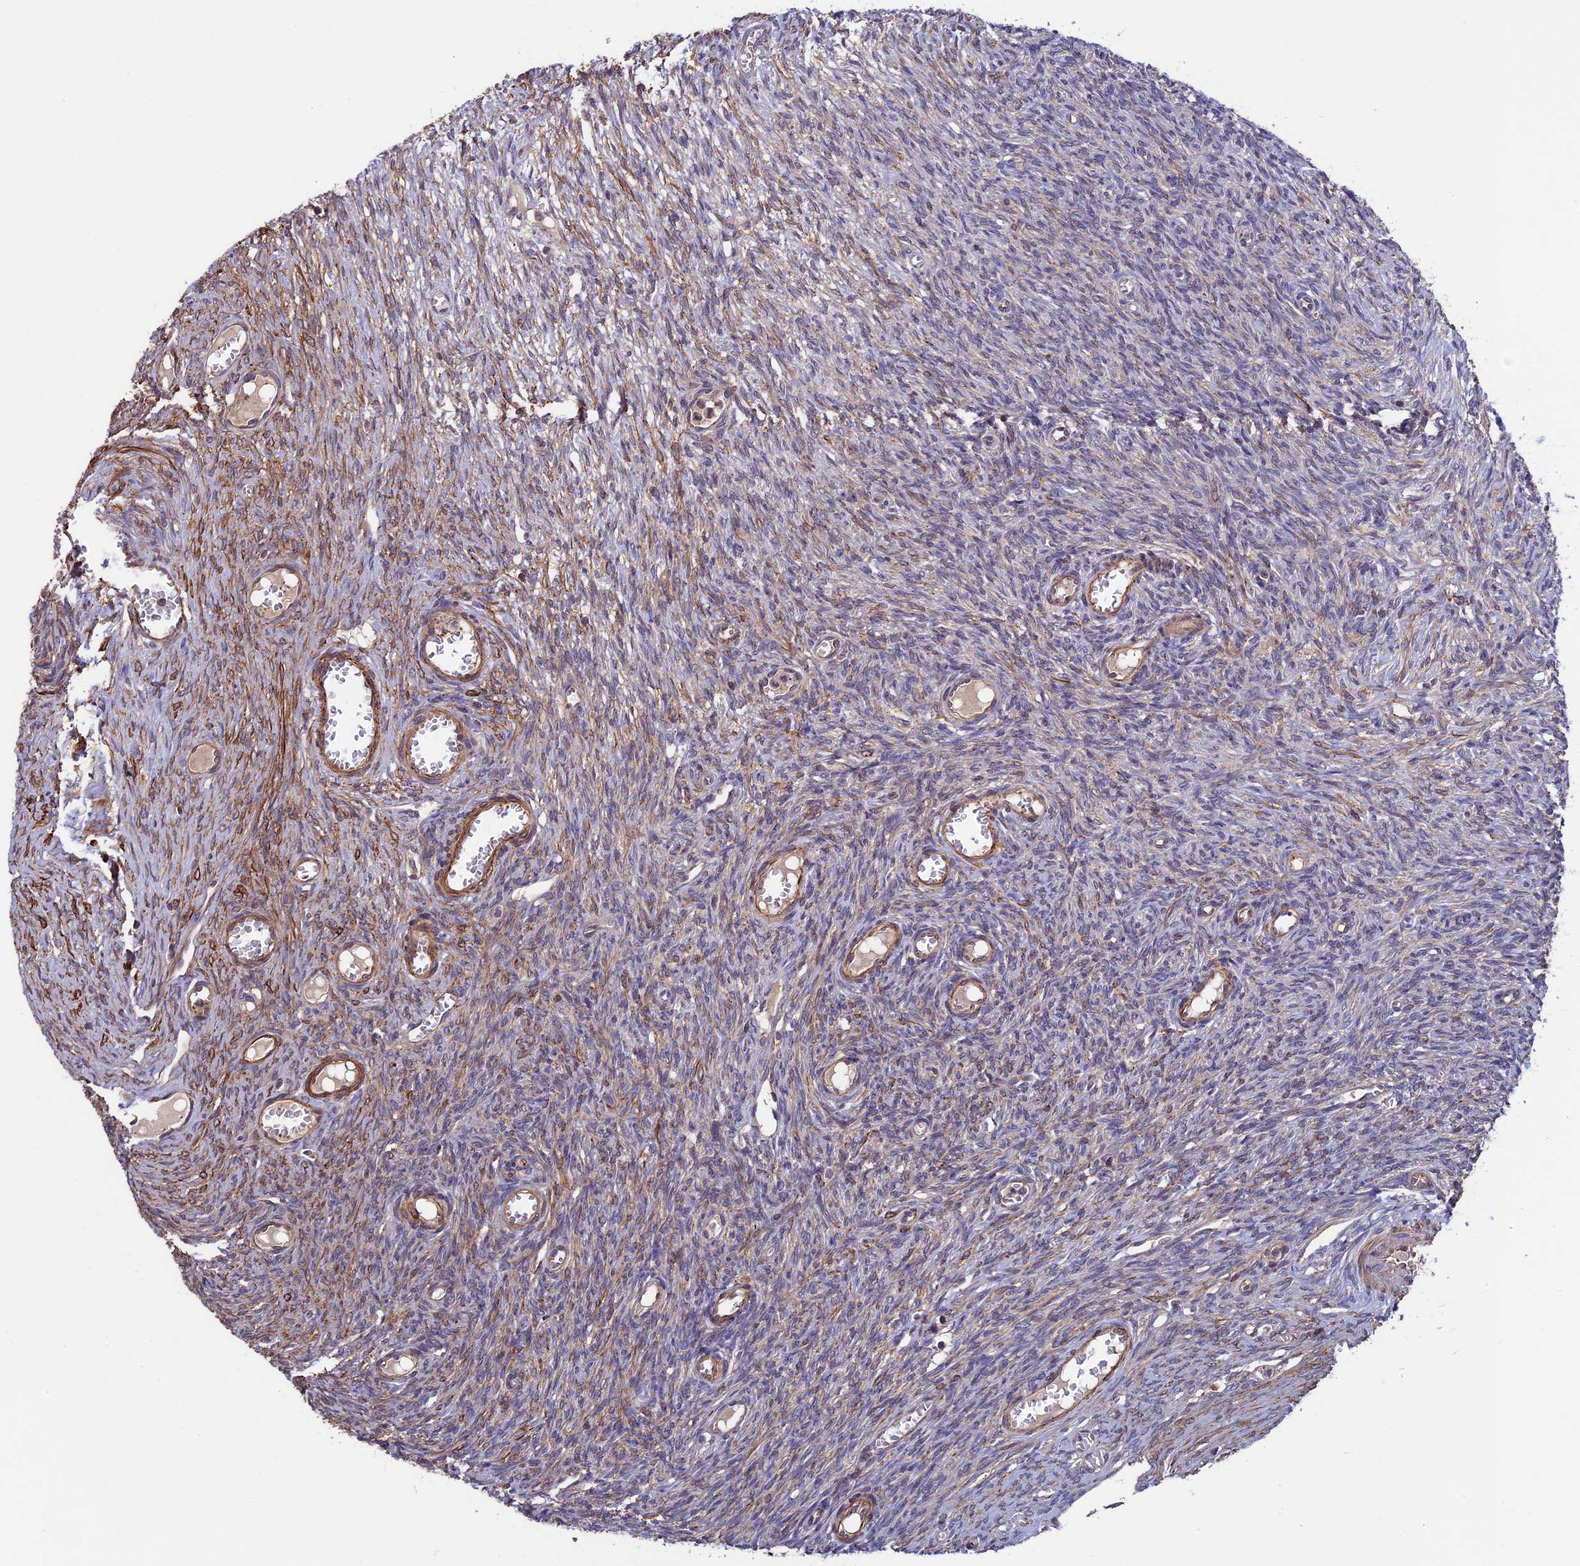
{"staining": {"intensity": "moderate", "quantity": ">75%", "location": "cytoplasmic/membranous"}, "tissue": "ovary", "cell_type": "Follicle cells", "image_type": "normal", "snomed": [{"axis": "morphology", "description": "Normal tissue, NOS"}, {"axis": "topography", "description": "Ovary"}], "caption": "The image reveals immunohistochemical staining of unremarkable ovary. There is moderate cytoplasmic/membranous positivity is present in approximately >75% of follicle cells.", "gene": "SLC9A5", "patient": {"sex": "female", "age": 44}}